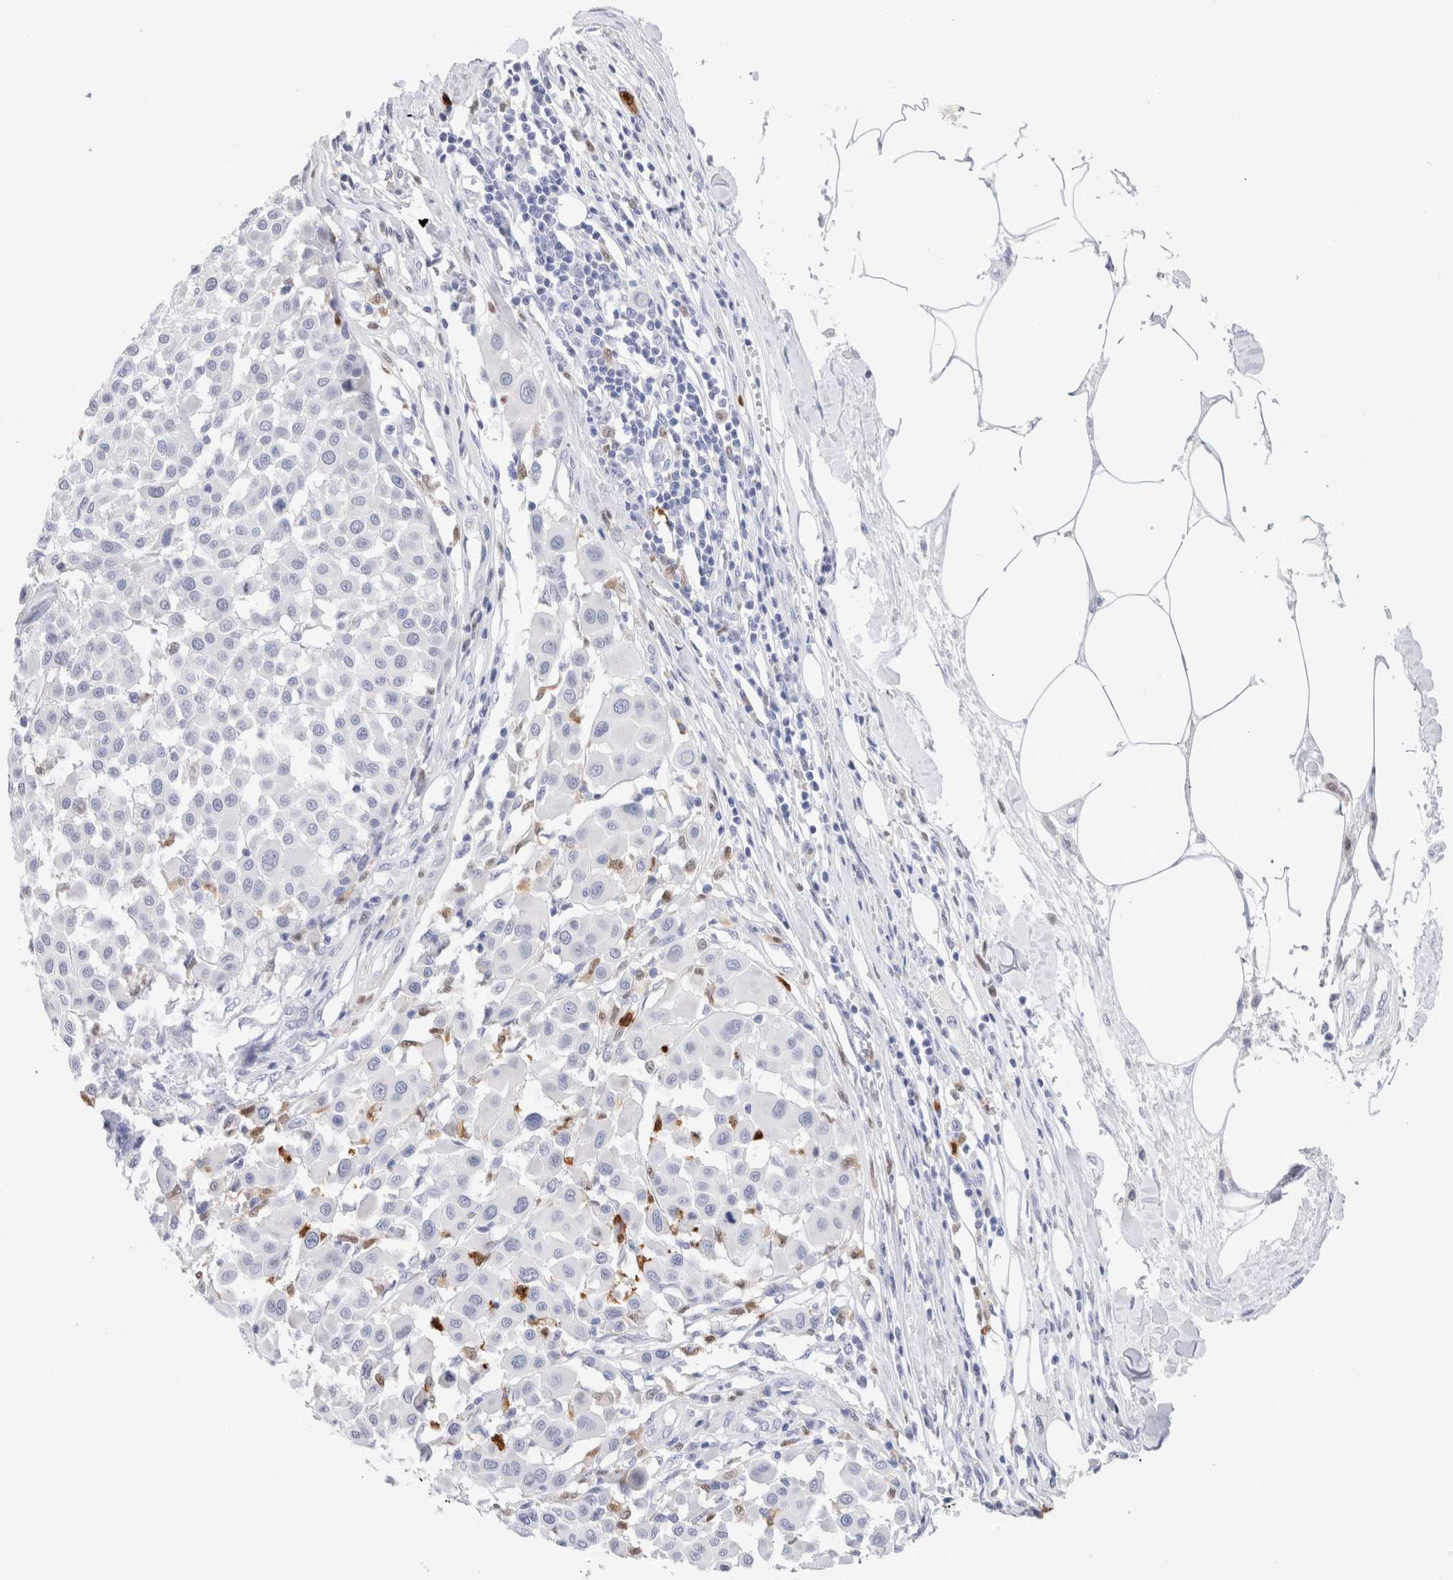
{"staining": {"intensity": "negative", "quantity": "none", "location": "none"}, "tissue": "melanoma", "cell_type": "Tumor cells", "image_type": "cancer", "snomed": [{"axis": "morphology", "description": "Malignant melanoma, Metastatic site"}, {"axis": "topography", "description": "Soft tissue"}], "caption": "Histopathology image shows no significant protein expression in tumor cells of melanoma.", "gene": "SLC10A5", "patient": {"sex": "male", "age": 41}}